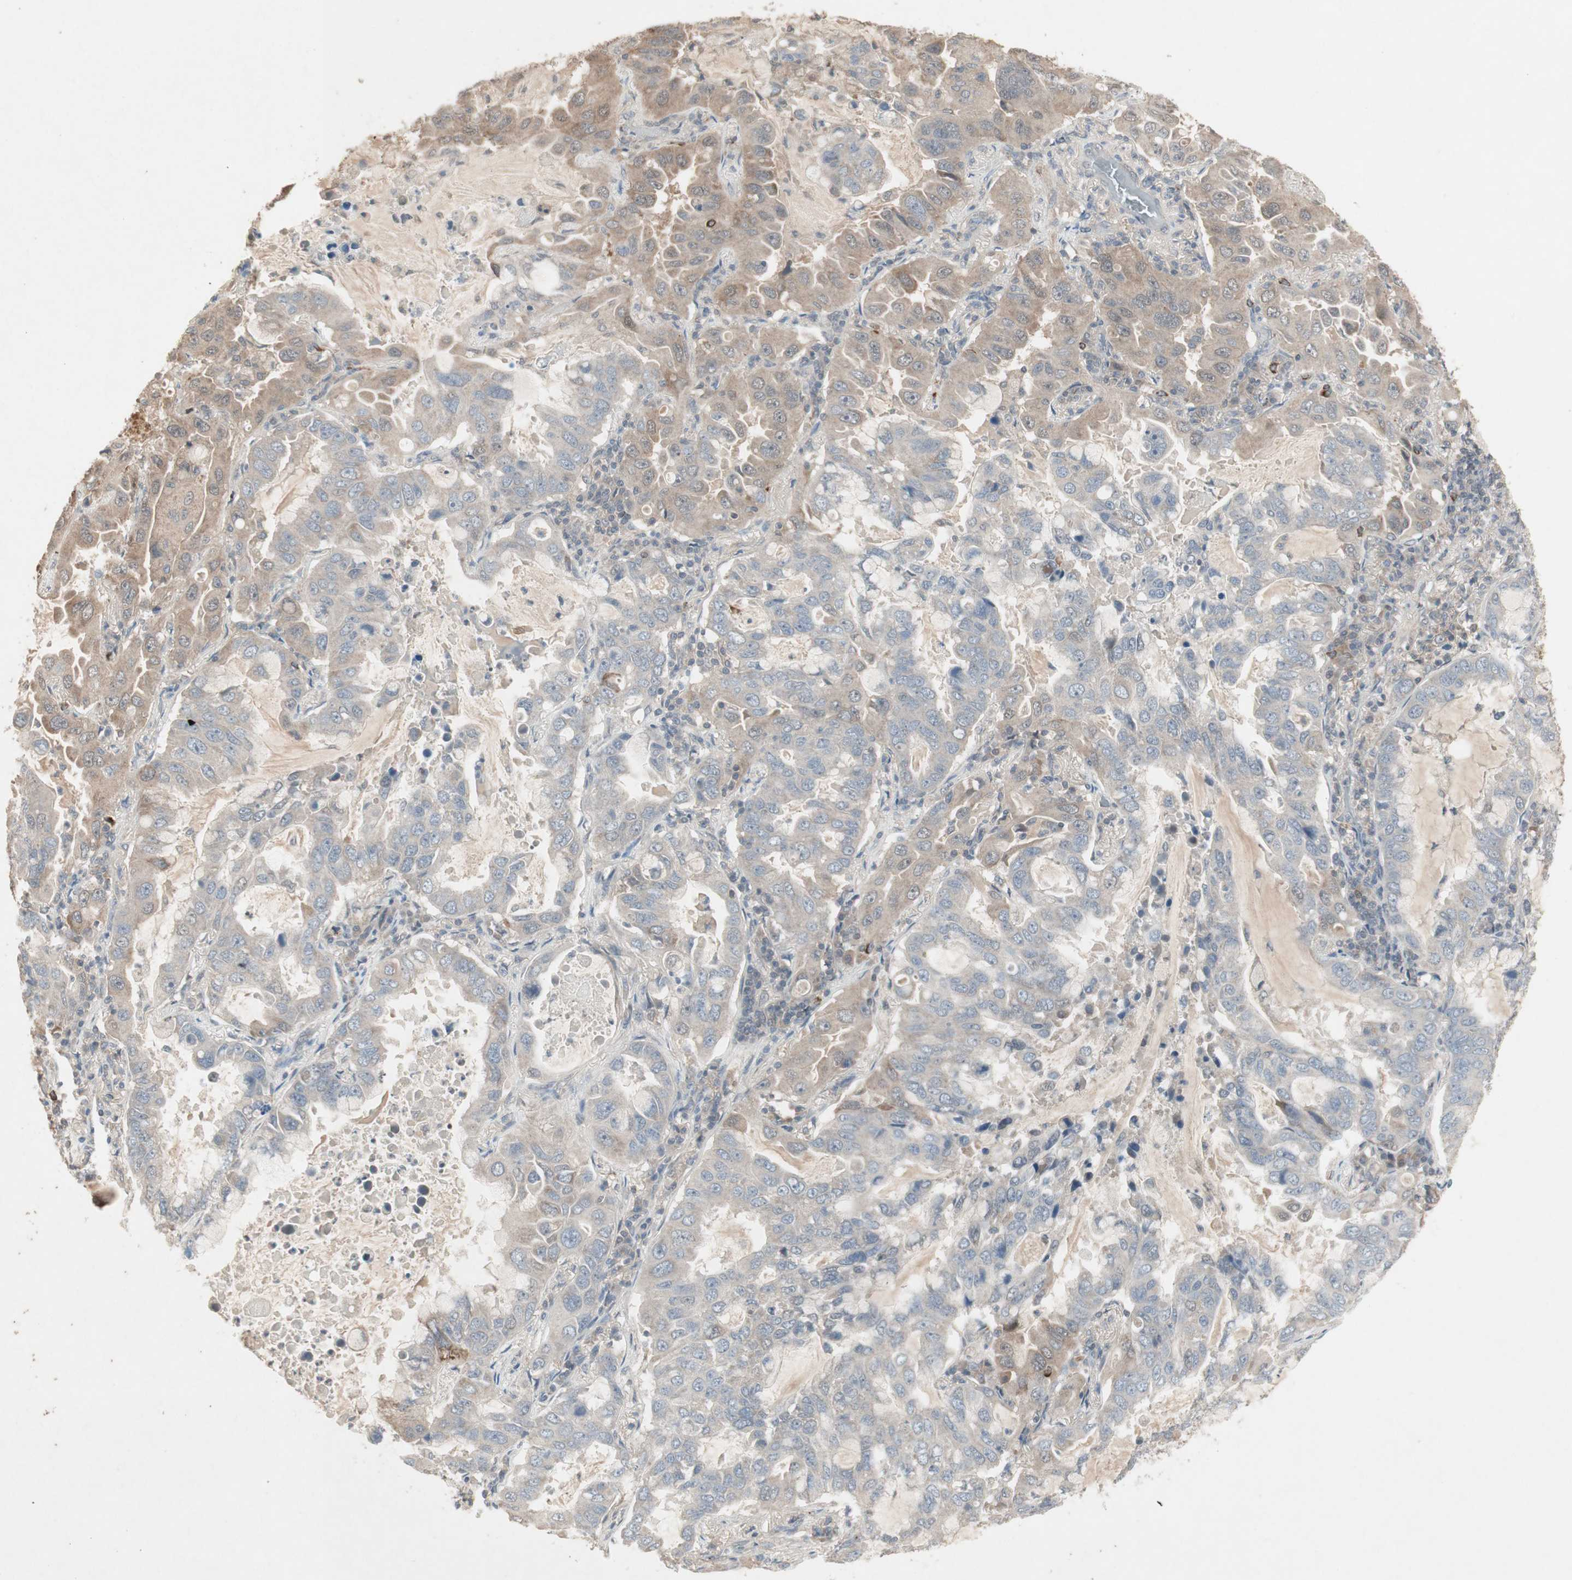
{"staining": {"intensity": "weak", "quantity": "25%-75%", "location": "cytoplasmic/membranous"}, "tissue": "lung cancer", "cell_type": "Tumor cells", "image_type": "cancer", "snomed": [{"axis": "morphology", "description": "Adenocarcinoma, NOS"}, {"axis": "topography", "description": "Lung"}], "caption": "Protein analysis of adenocarcinoma (lung) tissue reveals weak cytoplasmic/membranous expression in approximately 25%-75% of tumor cells.", "gene": "JMJD7-PLA2G4B", "patient": {"sex": "male", "age": 64}}